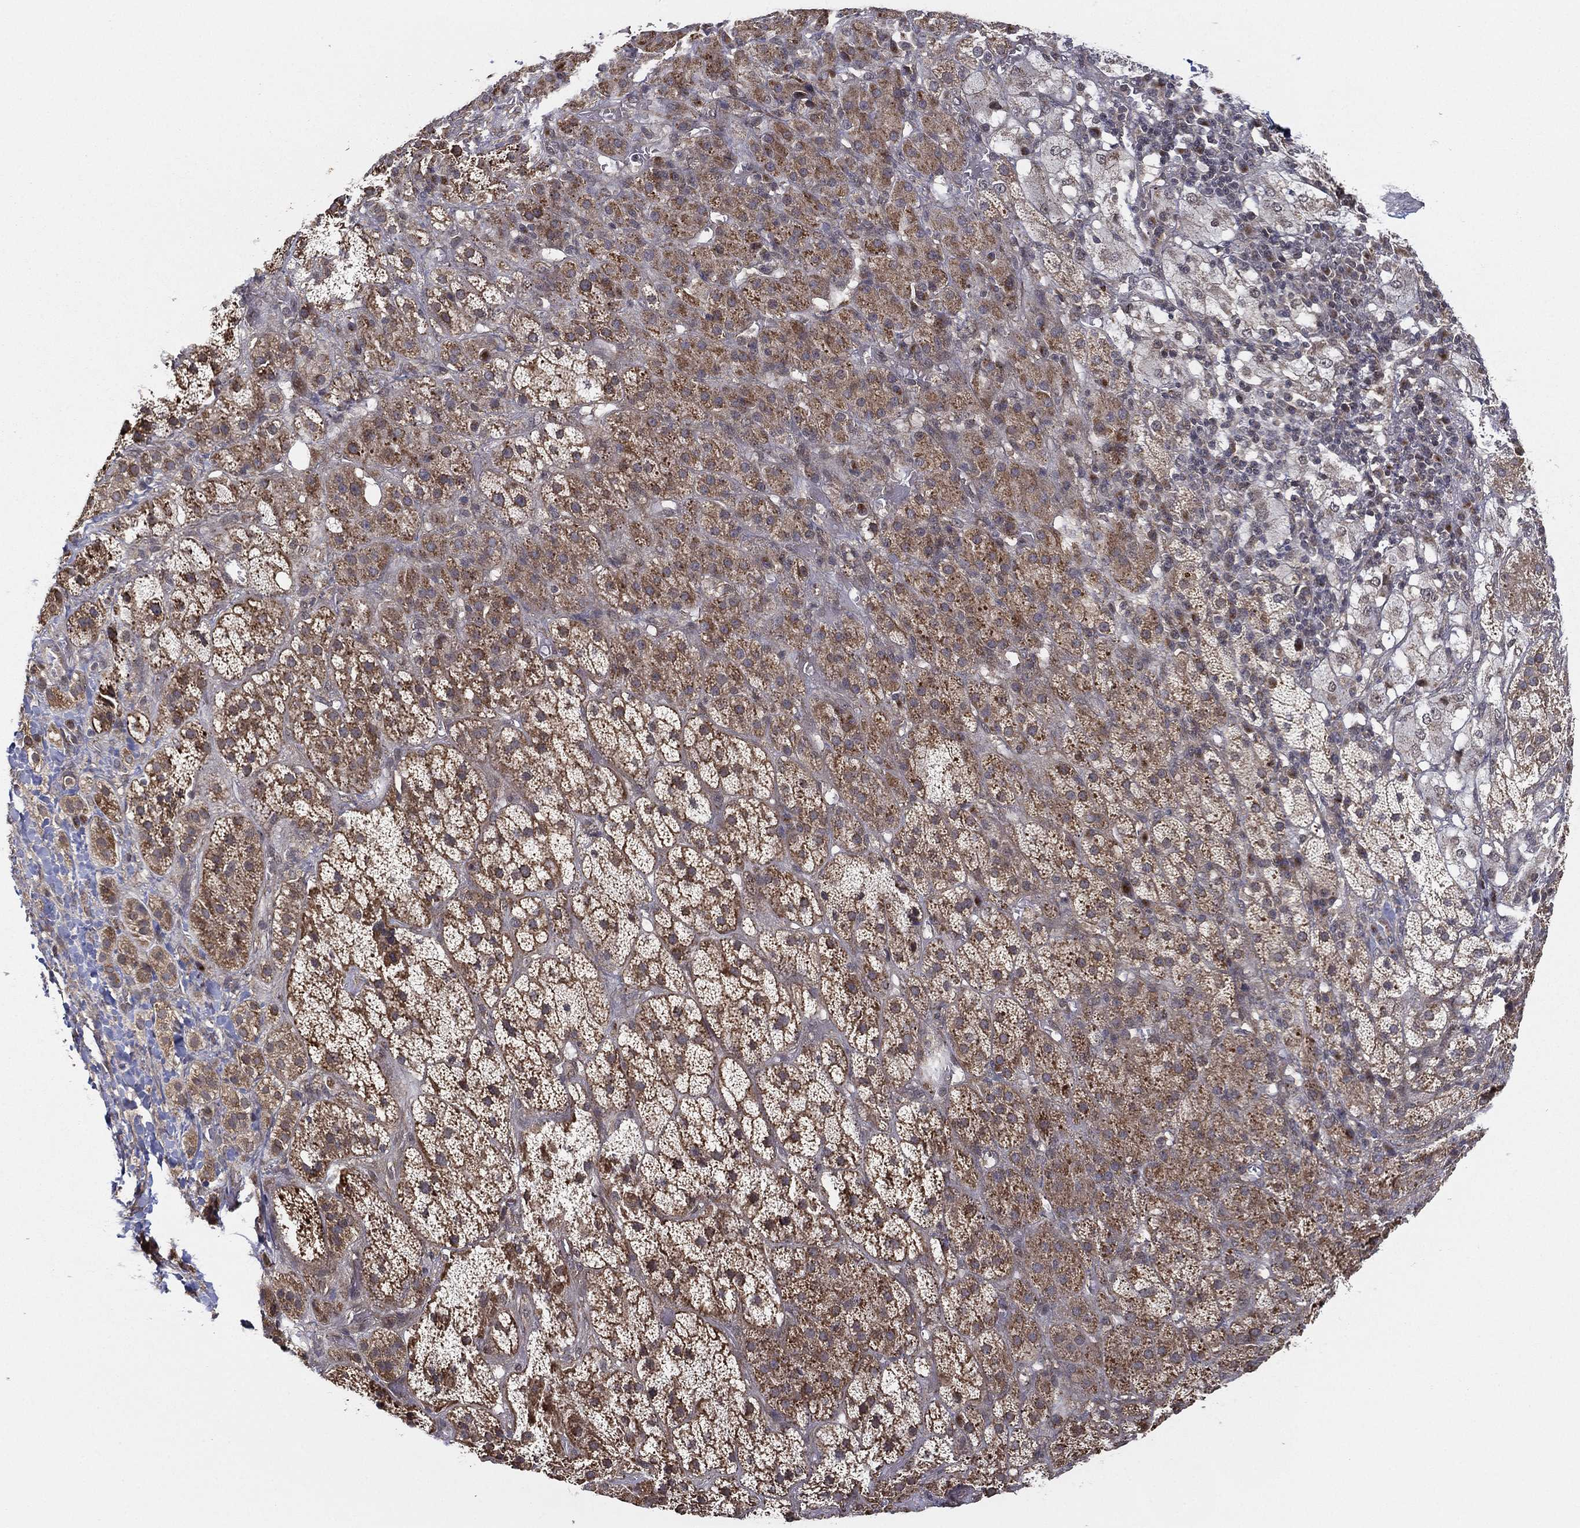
{"staining": {"intensity": "moderate", "quantity": "25%-75%", "location": "cytoplasmic/membranous"}, "tissue": "adrenal gland", "cell_type": "Glandular cells", "image_type": "normal", "snomed": [{"axis": "morphology", "description": "Normal tissue, NOS"}, {"axis": "topography", "description": "Adrenal gland"}], "caption": "A photomicrograph of adrenal gland stained for a protein exhibits moderate cytoplasmic/membranous brown staining in glandular cells.", "gene": "UACA", "patient": {"sex": "male", "age": 70}}